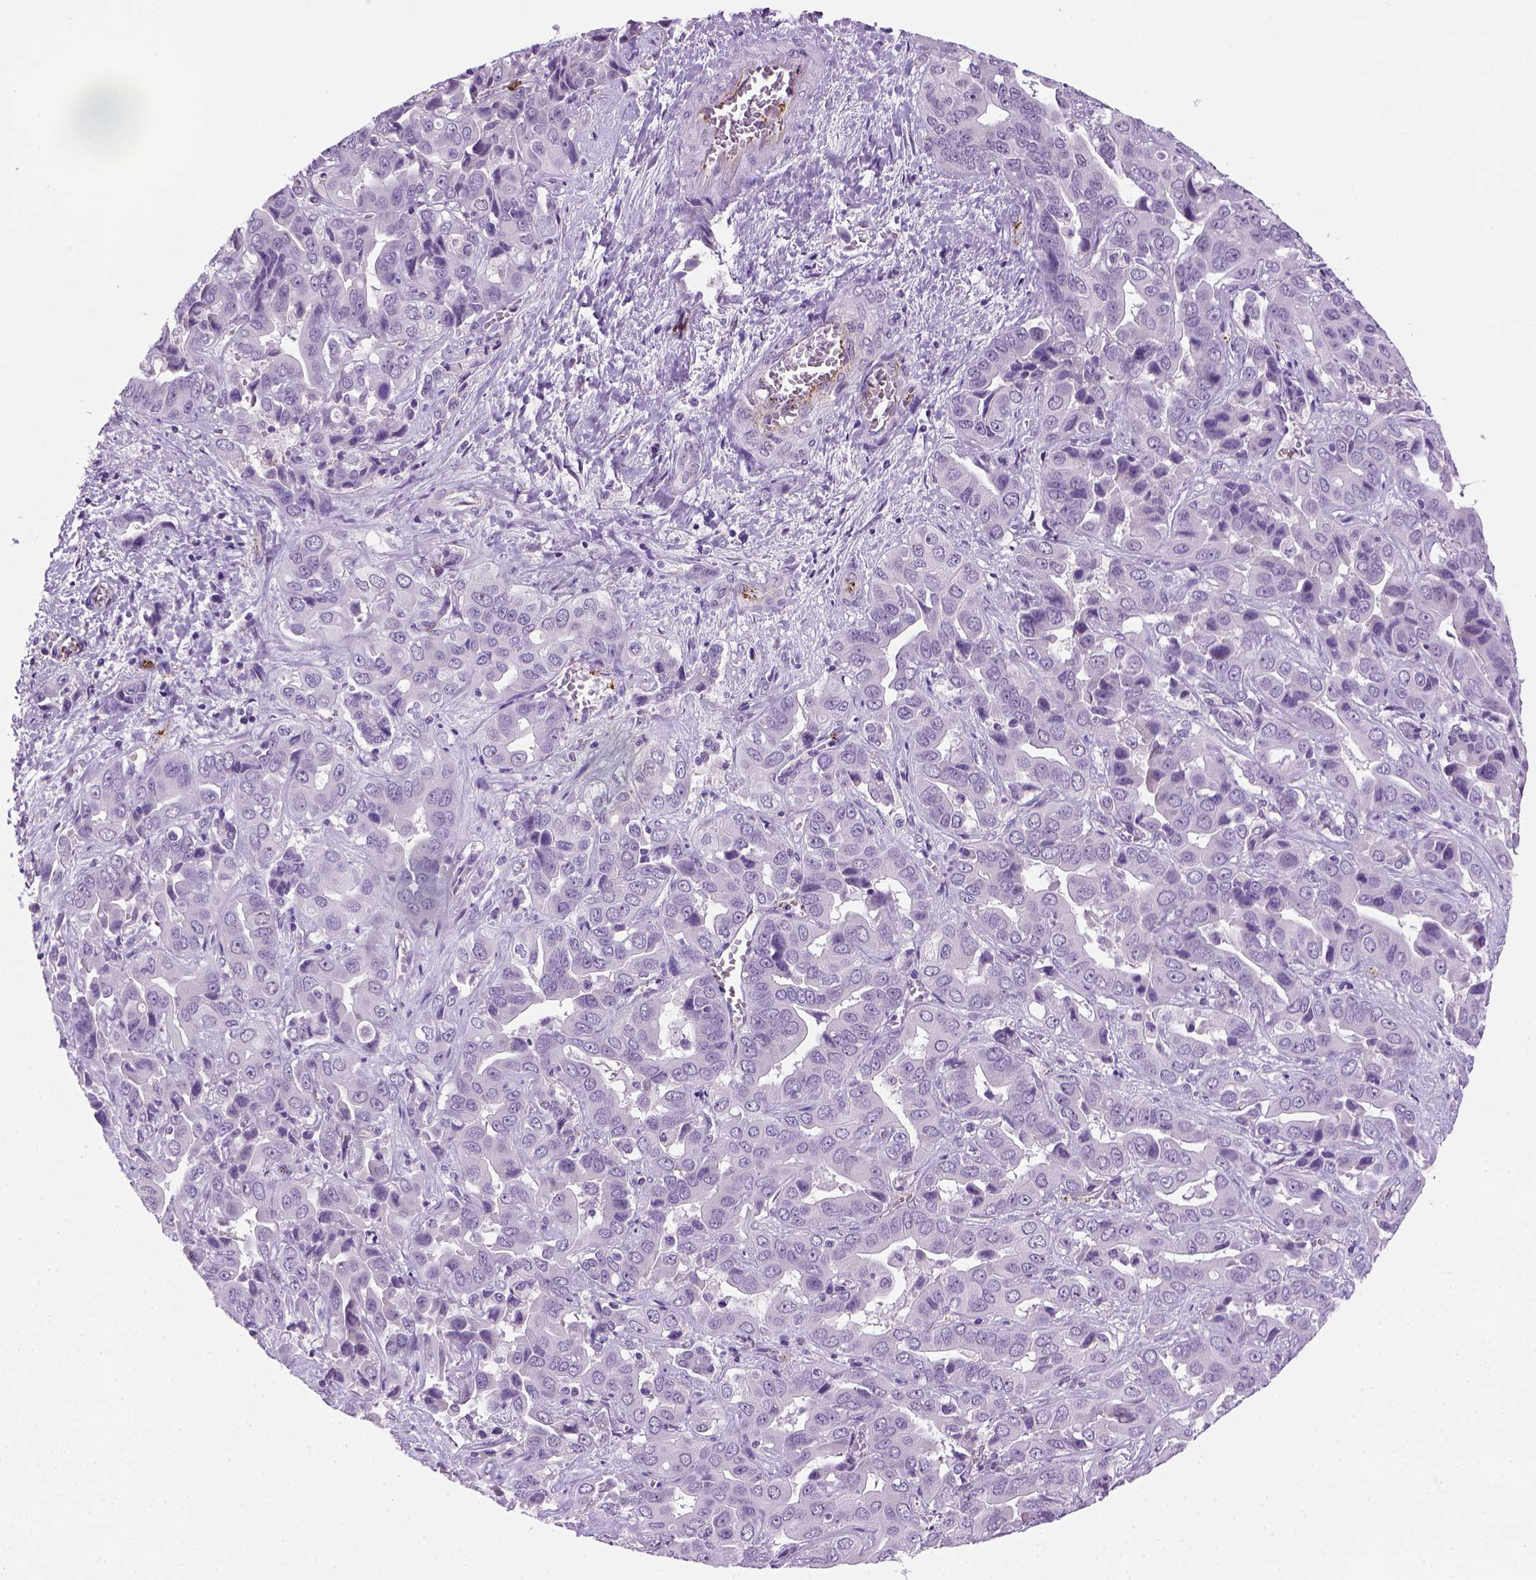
{"staining": {"intensity": "negative", "quantity": "none", "location": "none"}, "tissue": "liver cancer", "cell_type": "Tumor cells", "image_type": "cancer", "snomed": [{"axis": "morphology", "description": "Cholangiocarcinoma"}, {"axis": "topography", "description": "Liver"}], "caption": "The image shows no significant staining in tumor cells of liver cancer.", "gene": "VWF", "patient": {"sex": "female", "age": 52}}